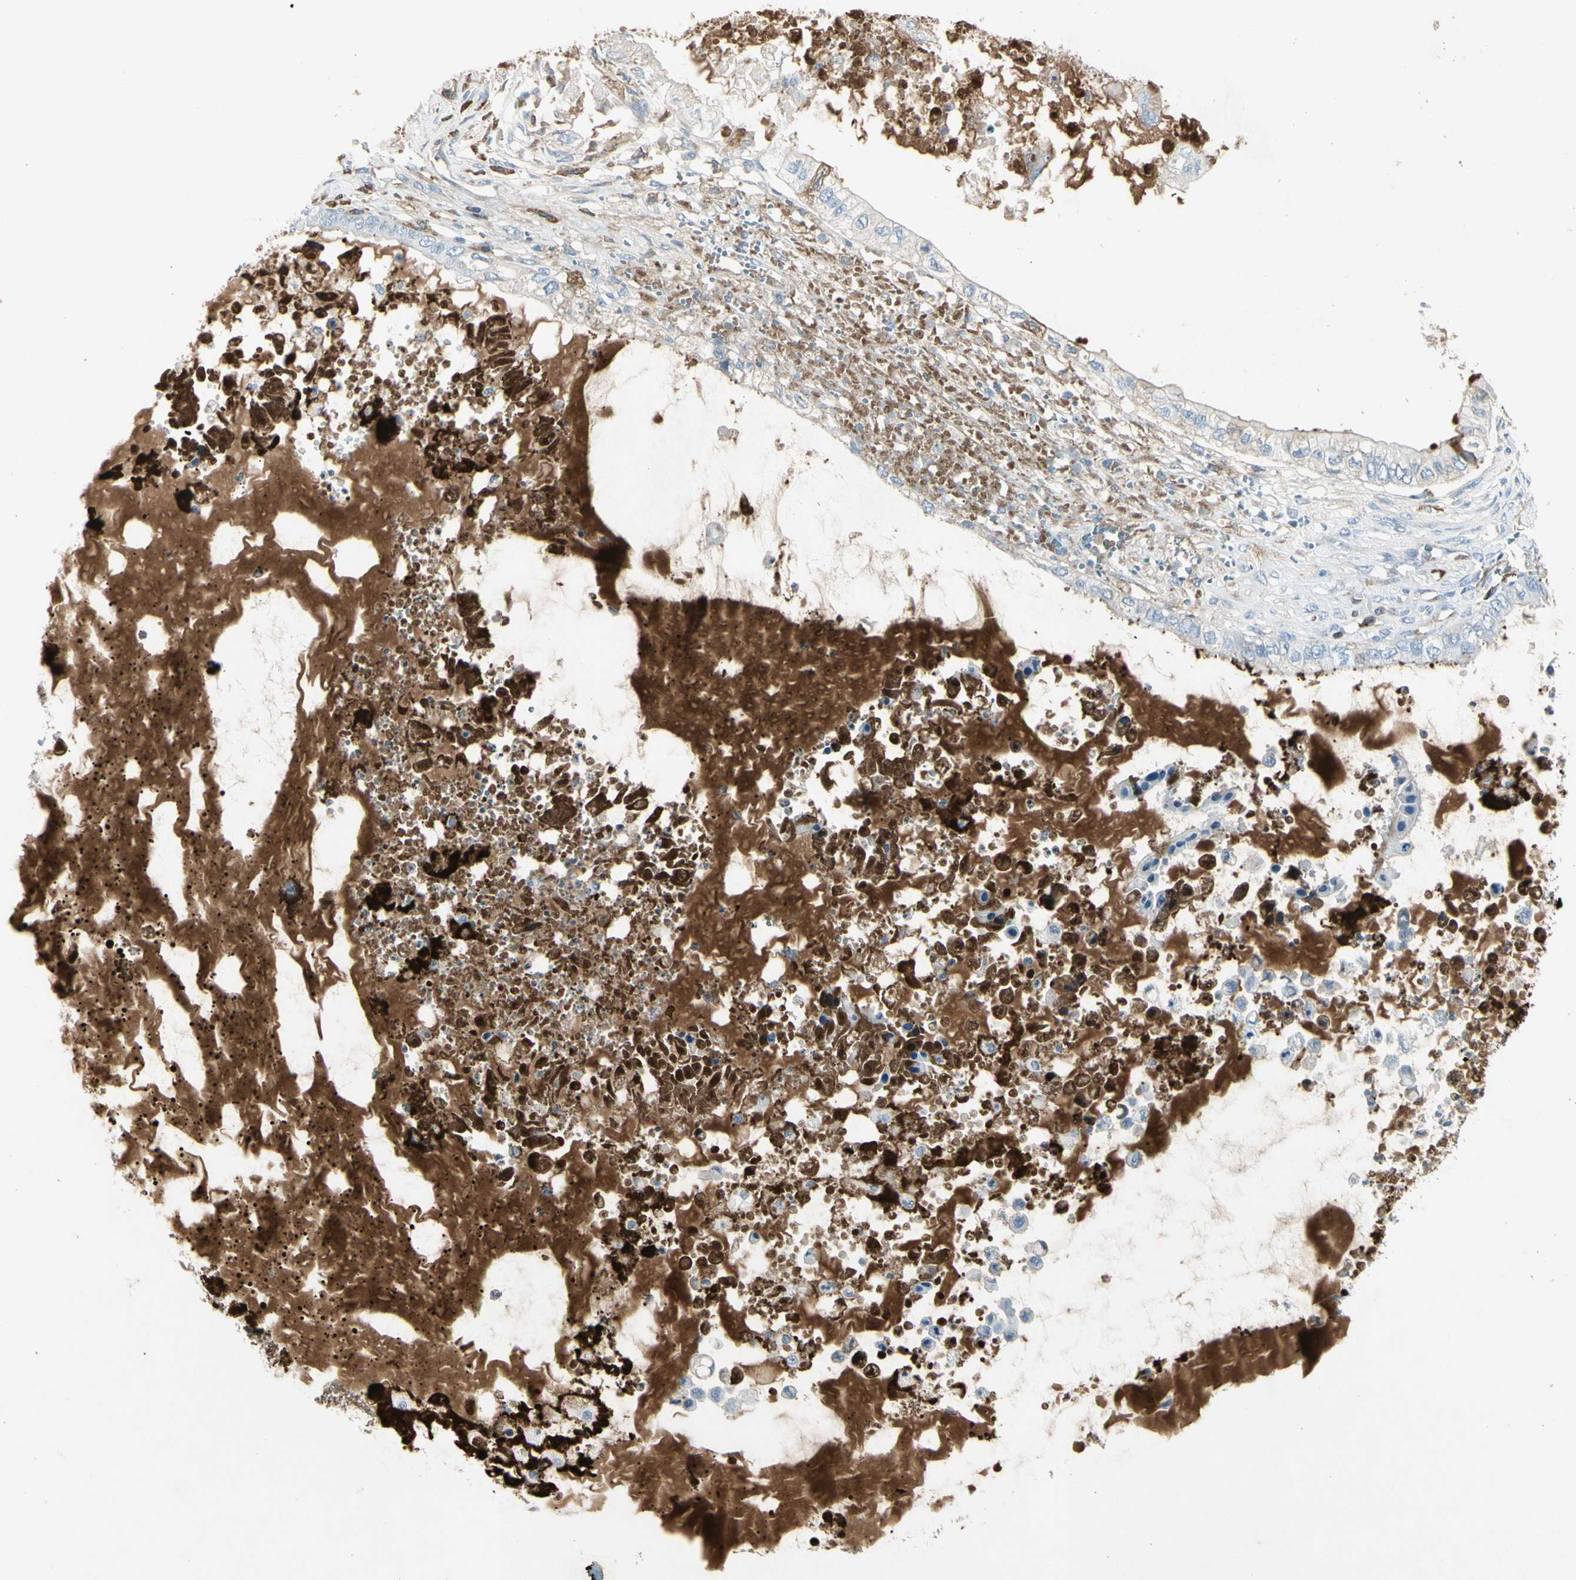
{"staining": {"intensity": "negative", "quantity": "none", "location": "none"}, "tissue": "ovarian cancer", "cell_type": "Tumor cells", "image_type": "cancer", "snomed": [{"axis": "morphology", "description": "Cystadenocarcinoma, mucinous, NOS"}, {"axis": "topography", "description": "Ovary"}], "caption": "This is an immunohistochemistry micrograph of mucinous cystadenocarcinoma (ovarian). There is no positivity in tumor cells.", "gene": "IGHM", "patient": {"sex": "female", "age": 80}}